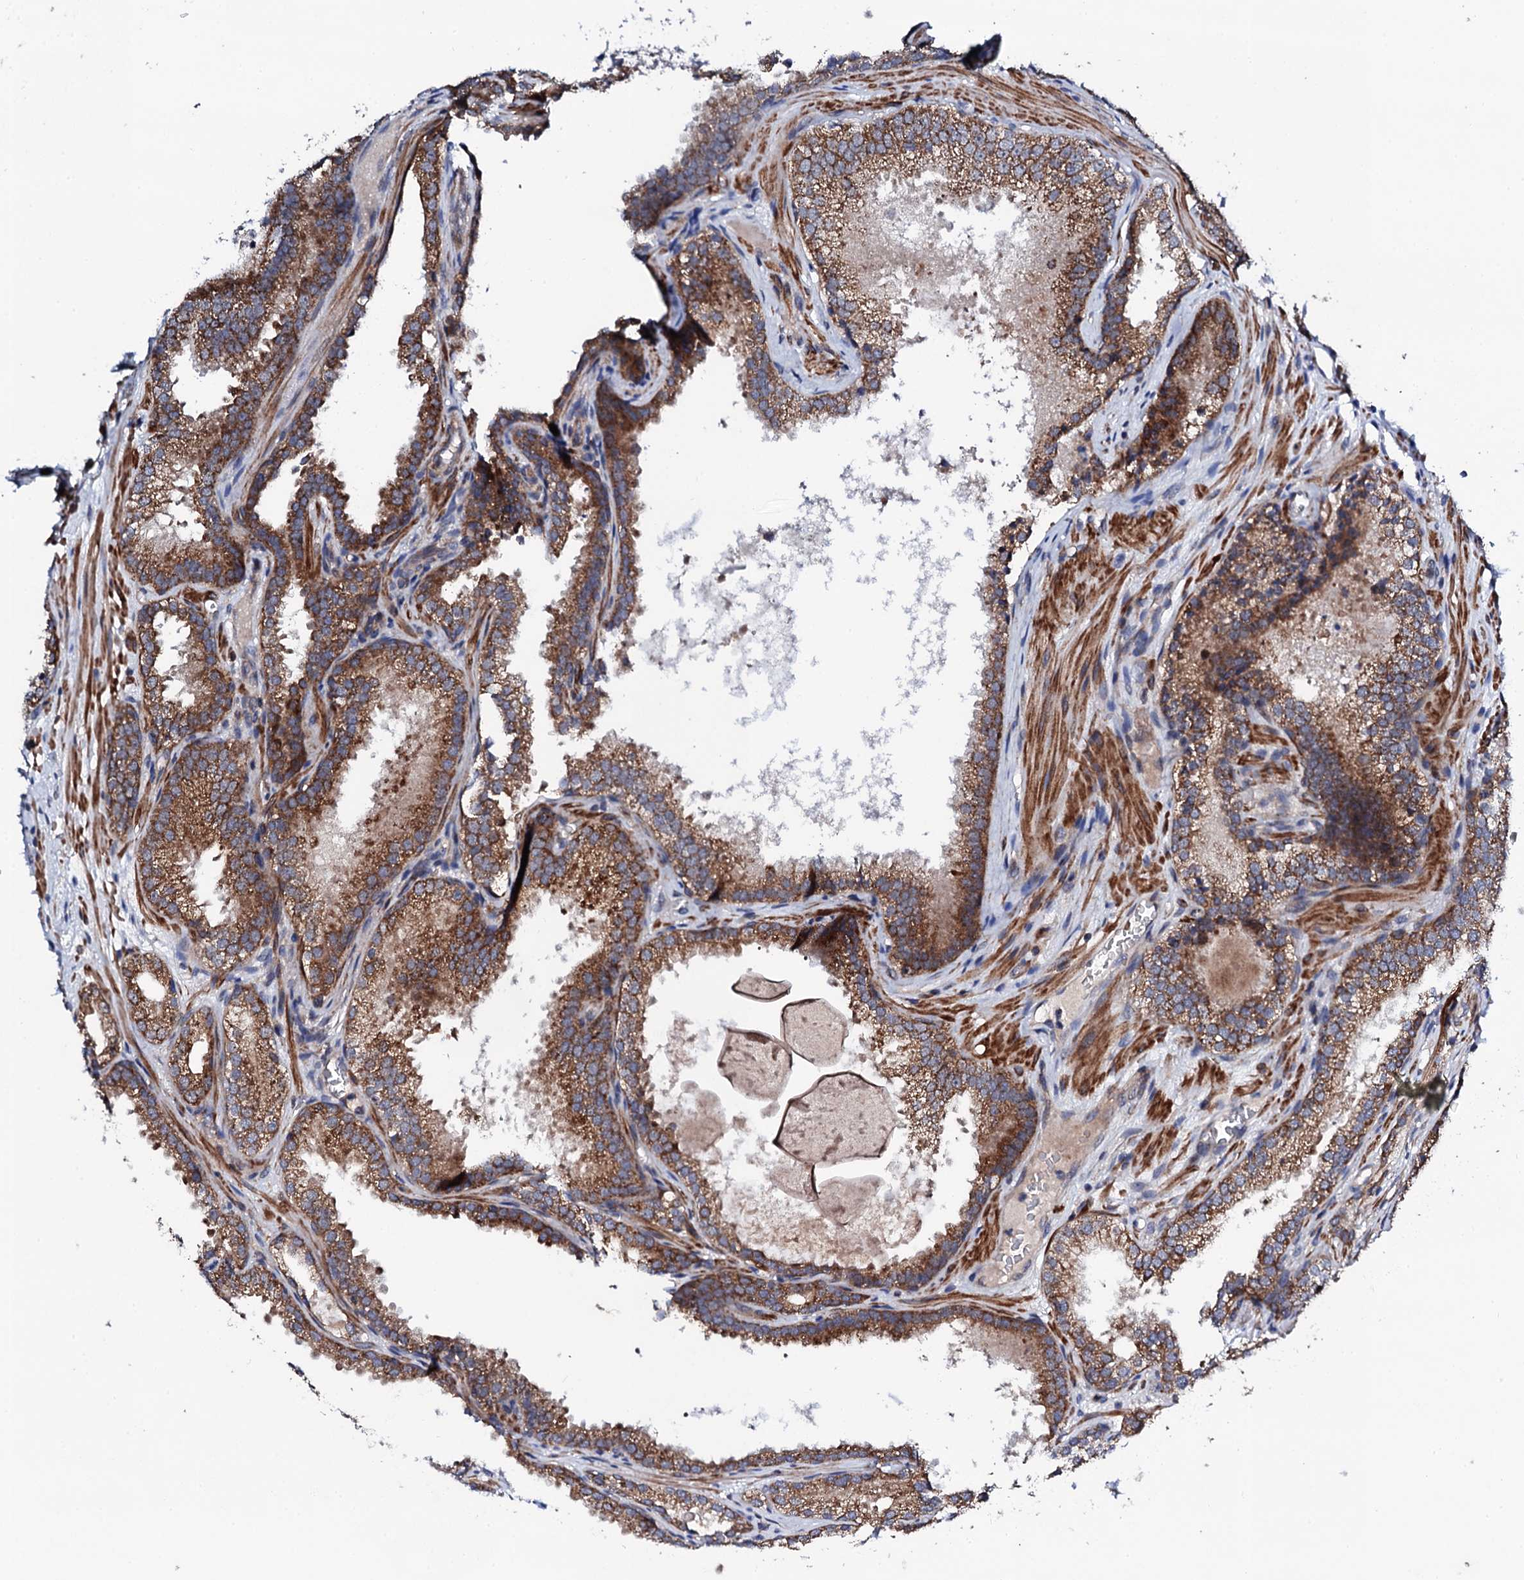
{"staining": {"intensity": "moderate", "quantity": ">75%", "location": "cytoplasmic/membranous"}, "tissue": "prostate cancer", "cell_type": "Tumor cells", "image_type": "cancer", "snomed": [{"axis": "morphology", "description": "Adenocarcinoma, High grade"}, {"axis": "topography", "description": "Prostate"}], "caption": "High-magnification brightfield microscopy of prostate cancer (adenocarcinoma (high-grade)) stained with DAB (3,3'-diaminobenzidine) (brown) and counterstained with hematoxylin (blue). tumor cells exhibit moderate cytoplasmic/membranous staining is seen in about>75% of cells.", "gene": "COG4", "patient": {"sex": "male", "age": 69}}